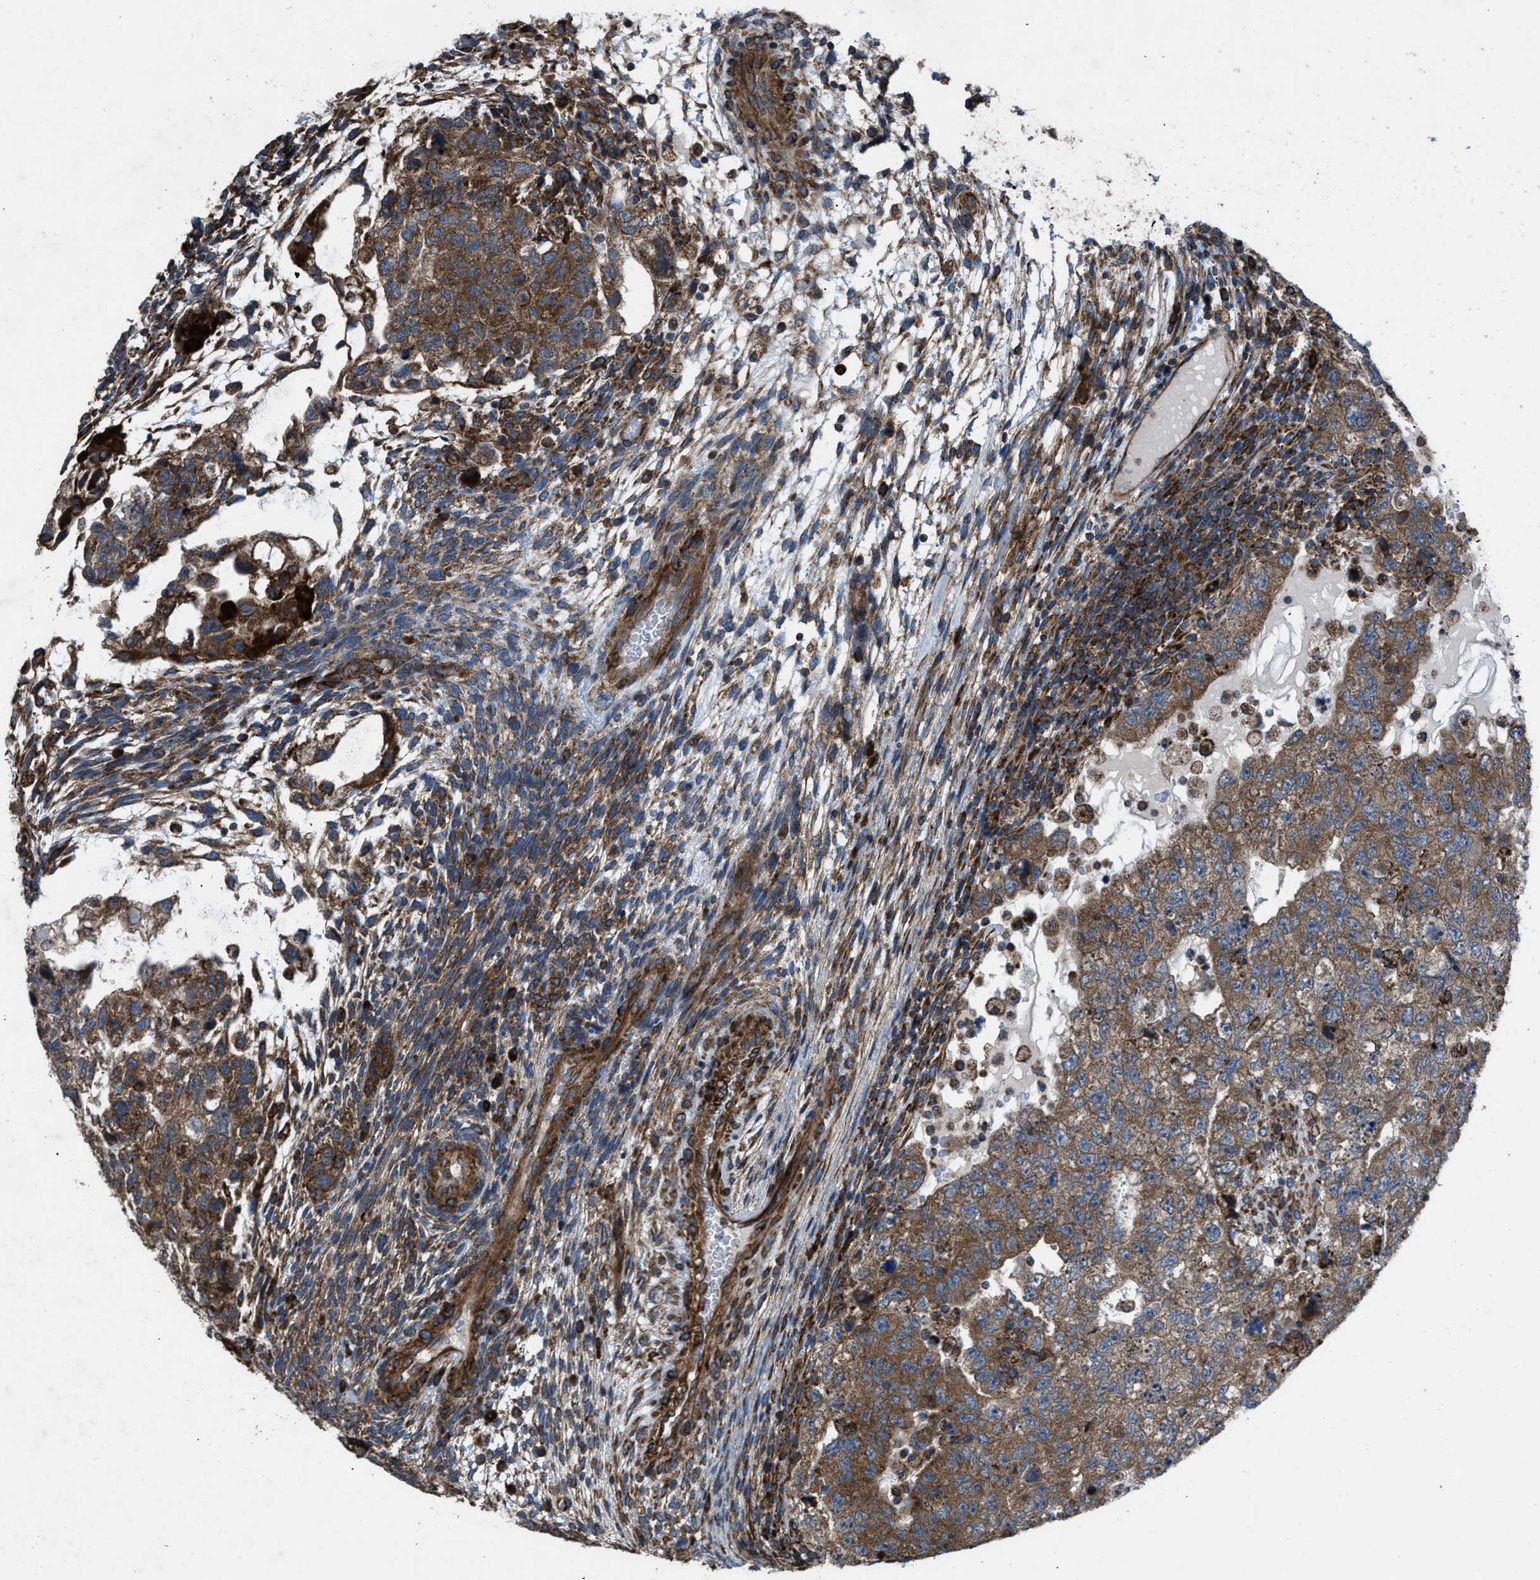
{"staining": {"intensity": "moderate", "quantity": ">75%", "location": "cytoplasmic/membranous"}, "tissue": "testis cancer", "cell_type": "Tumor cells", "image_type": "cancer", "snomed": [{"axis": "morphology", "description": "Carcinoma, Embryonal, NOS"}, {"axis": "topography", "description": "Testis"}], "caption": "Immunohistochemistry image of human embryonal carcinoma (testis) stained for a protein (brown), which reveals medium levels of moderate cytoplasmic/membranous staining in about >75% of tumor cells.", "gene": "PER3", "patient": {"sex": "male", "age": 36}}